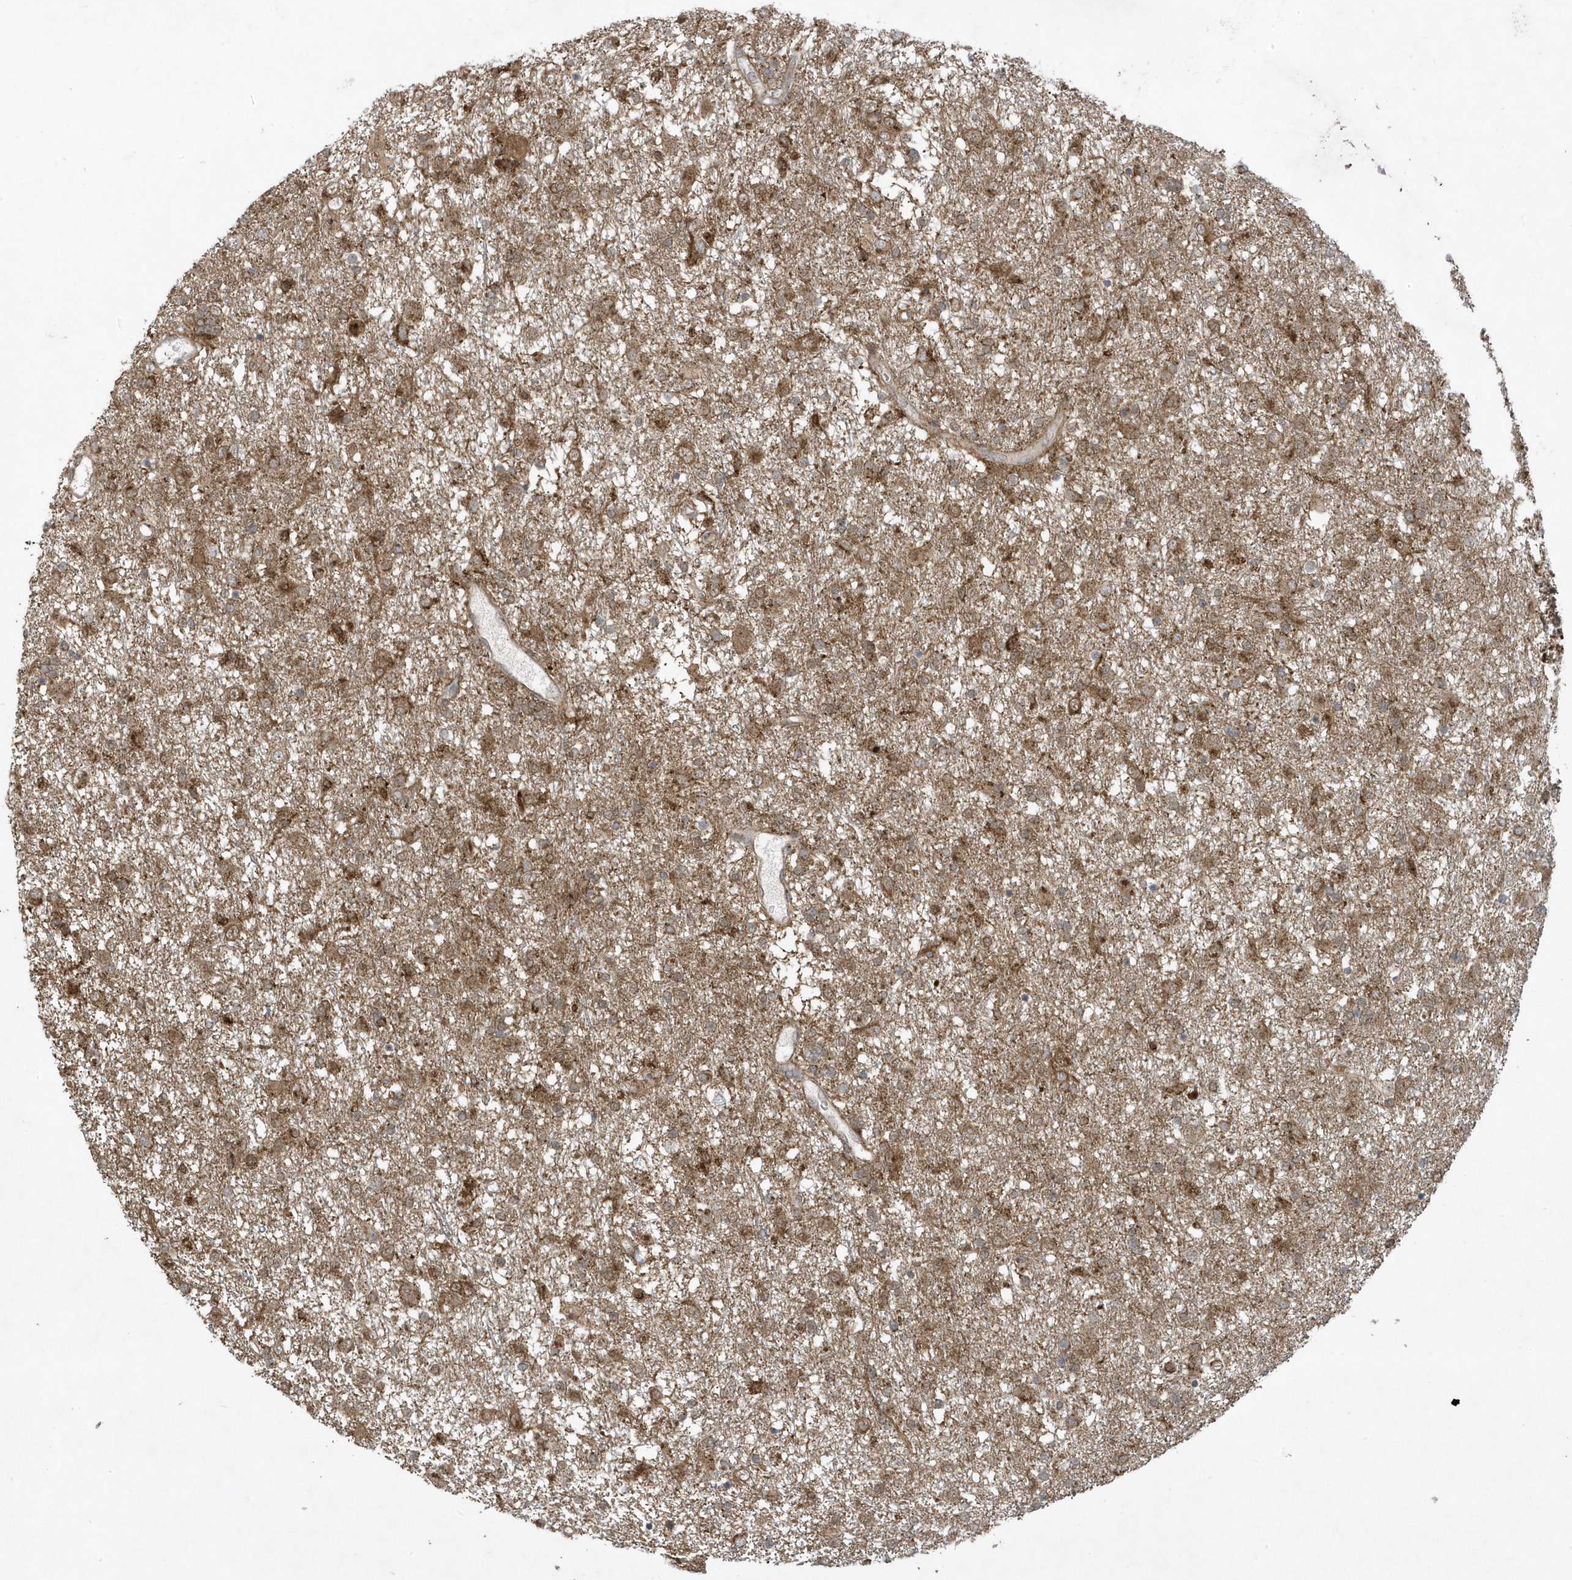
{"staining": {"intensity": "moderate", "quantity": ">75%", "location": "cytoplasmic/membranous"}, "tissue": "glioma", "cell_type": "Tumor cells", "image_type": "cancer", "snomed": [{"axis": "morphology", "description": "Glioma, malignant, Low grade"}, {"axis": "topography", "description": "Brain"}], "caption": "Human glioma stained with a brown dye demonstrates moderate cytoplasmic/membranous positive expression in approximately >75% of tumor cells.", "gene": "STAMBP", "patient": {"sex": "male", "age": 65}}